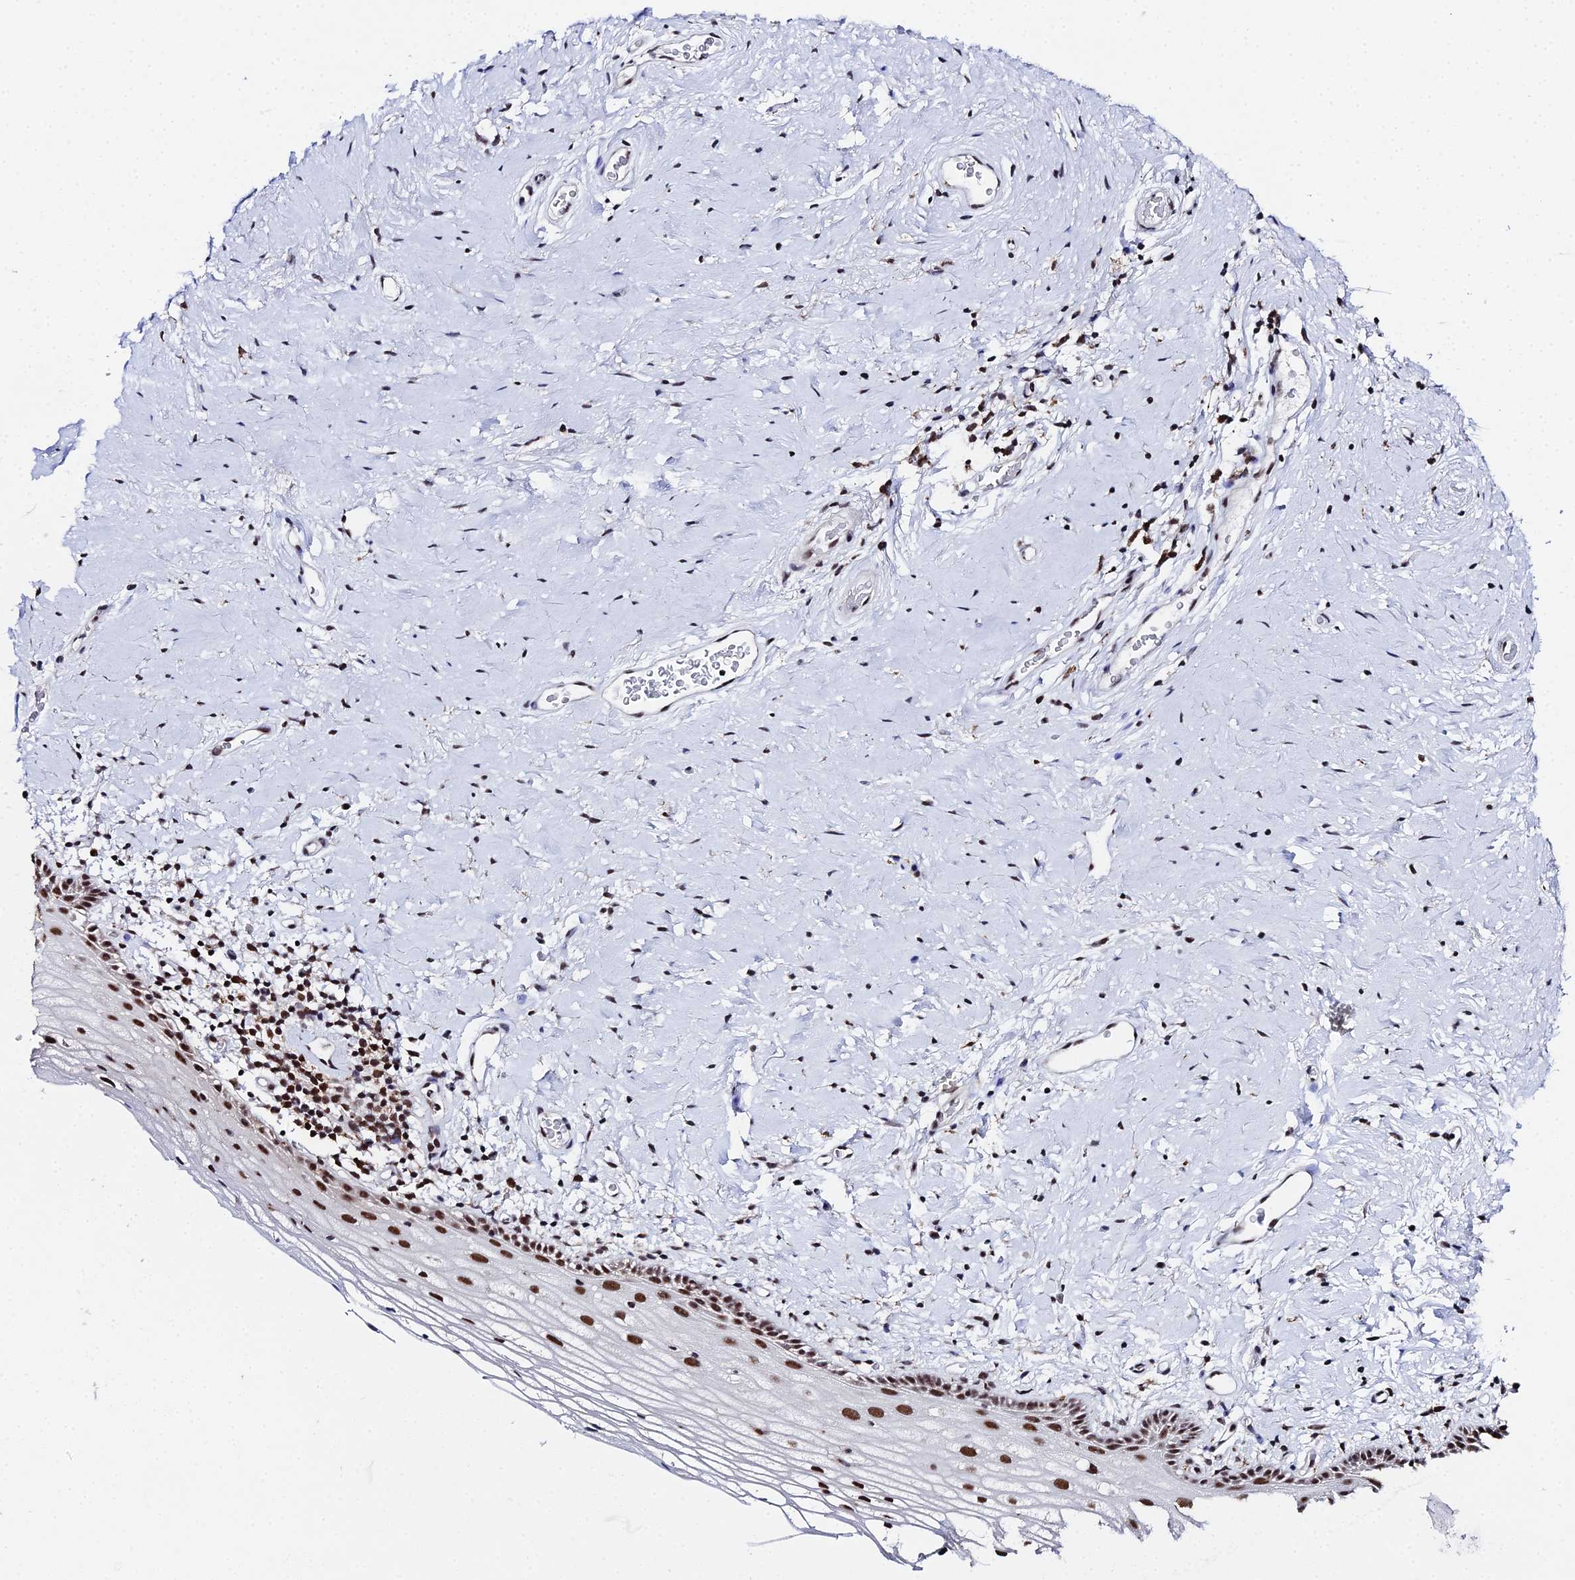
{"staining": {"intensity": "strong", "quantity": "25%-75%", "location": "nuclear"}, "tissue": "vagina", "cell_type": "Squamous epithelial cells", "image_type": "normal", "snomed": [{"axis": "morphology", "description": "Normal tissue, NOS"}, {"axis": "morphology", "description": "Adenocarcinoma, NOS"}, {"axis": "topography", "description": "Rectum"}, {"axis": "topography", "description": "Vagina"}], "caption": "Protein expression by immunohistochemistry displays strong nuclear staining in approximately 25%-75% of squamous epithelial cells in unremarkable vagina.", "gene": "MAGOHB", "patient": {"sex": "female", "age": 71}}